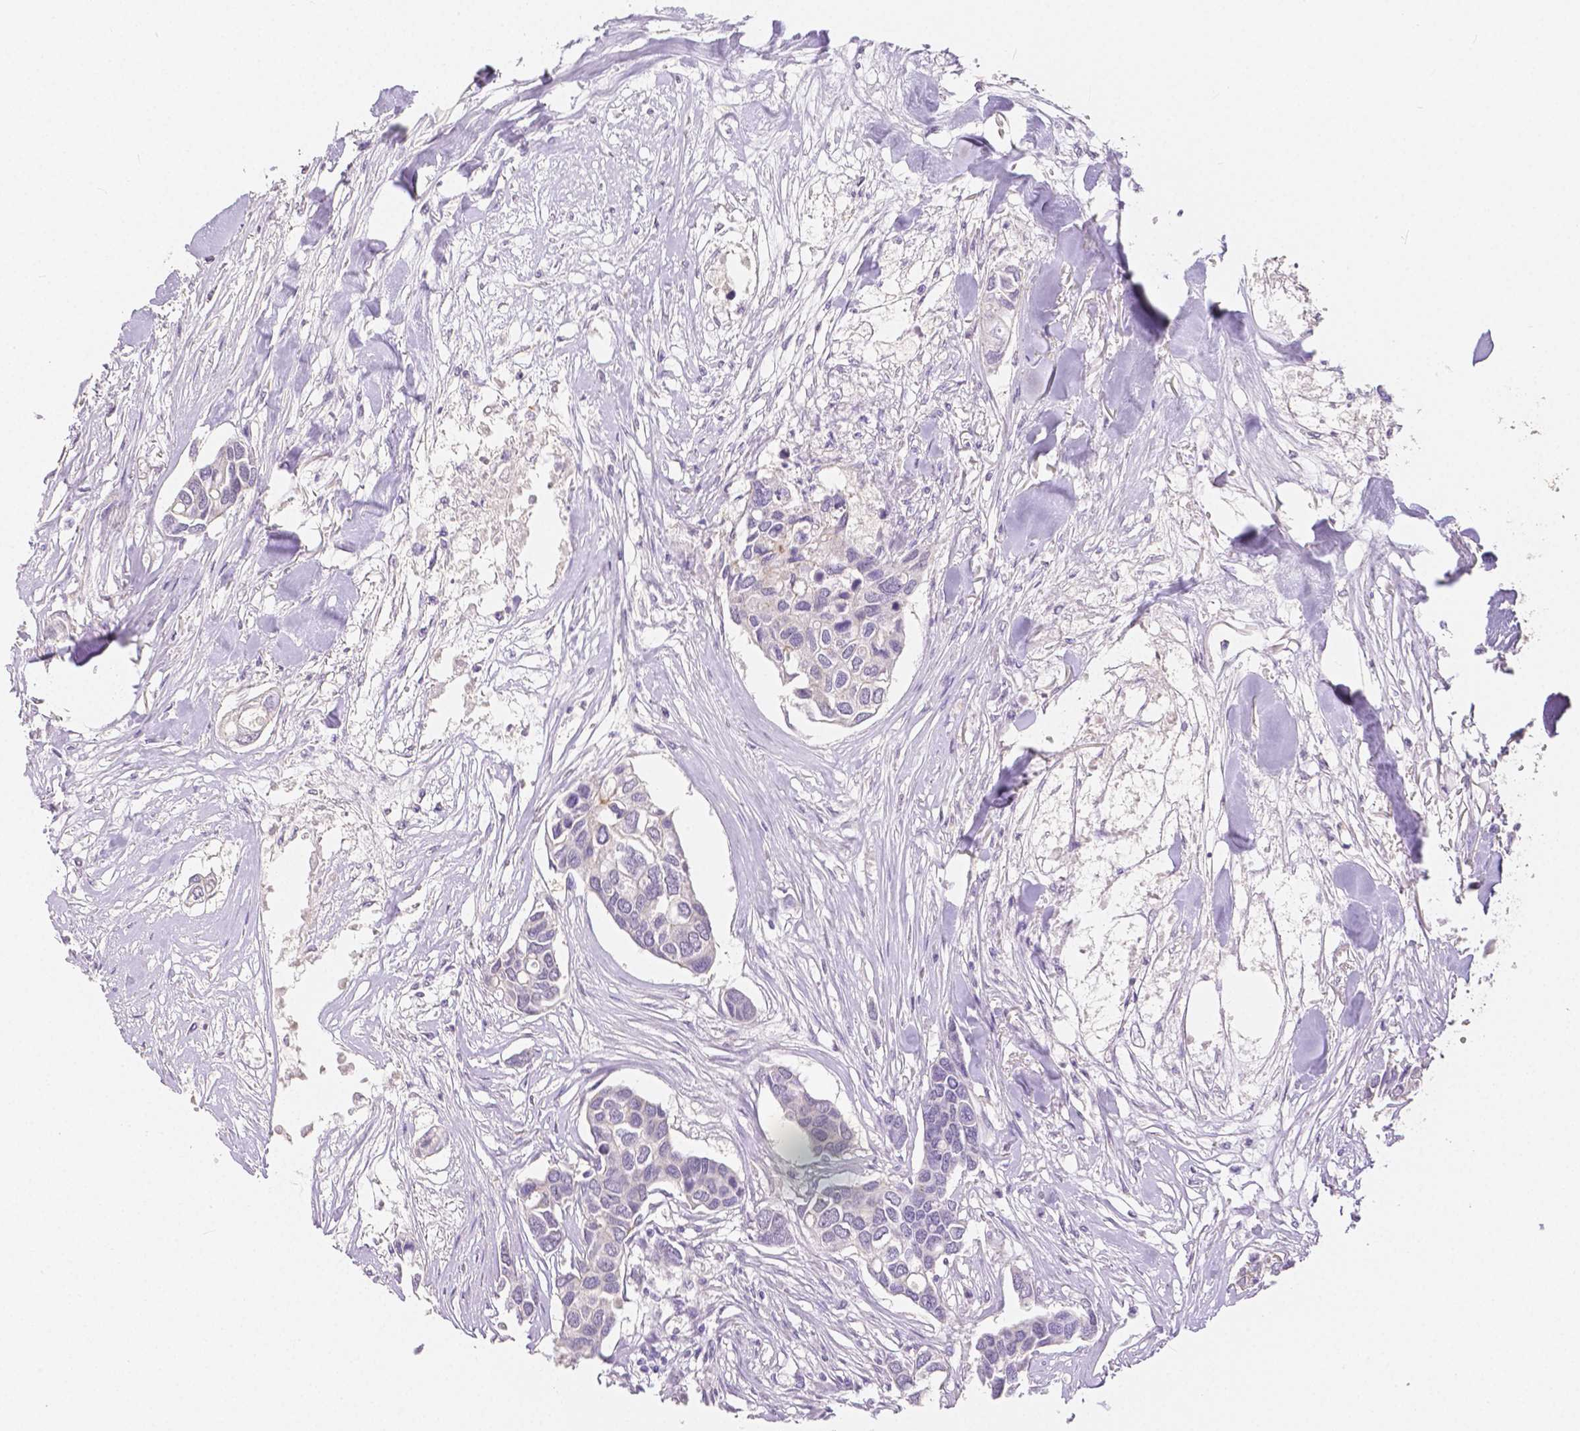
{"staining": {"intensity": "negative", "quantity": "none", "location": "none"}, "tissue": "breast cancer", "cell_type": "Tumor cells", "image_type": "cancer", "snomed": [{"axis": "morphology", "description": "Duct carcinoma"}, {"axis": "topography", "description": "Breast"}], "caption": "Immunohistochemical staining of human breast invasive ductal carcinoma reveals no significant expression in tumor cells.", "gene": "OCLN", "patient": {"sex": "female", "age": 83}}